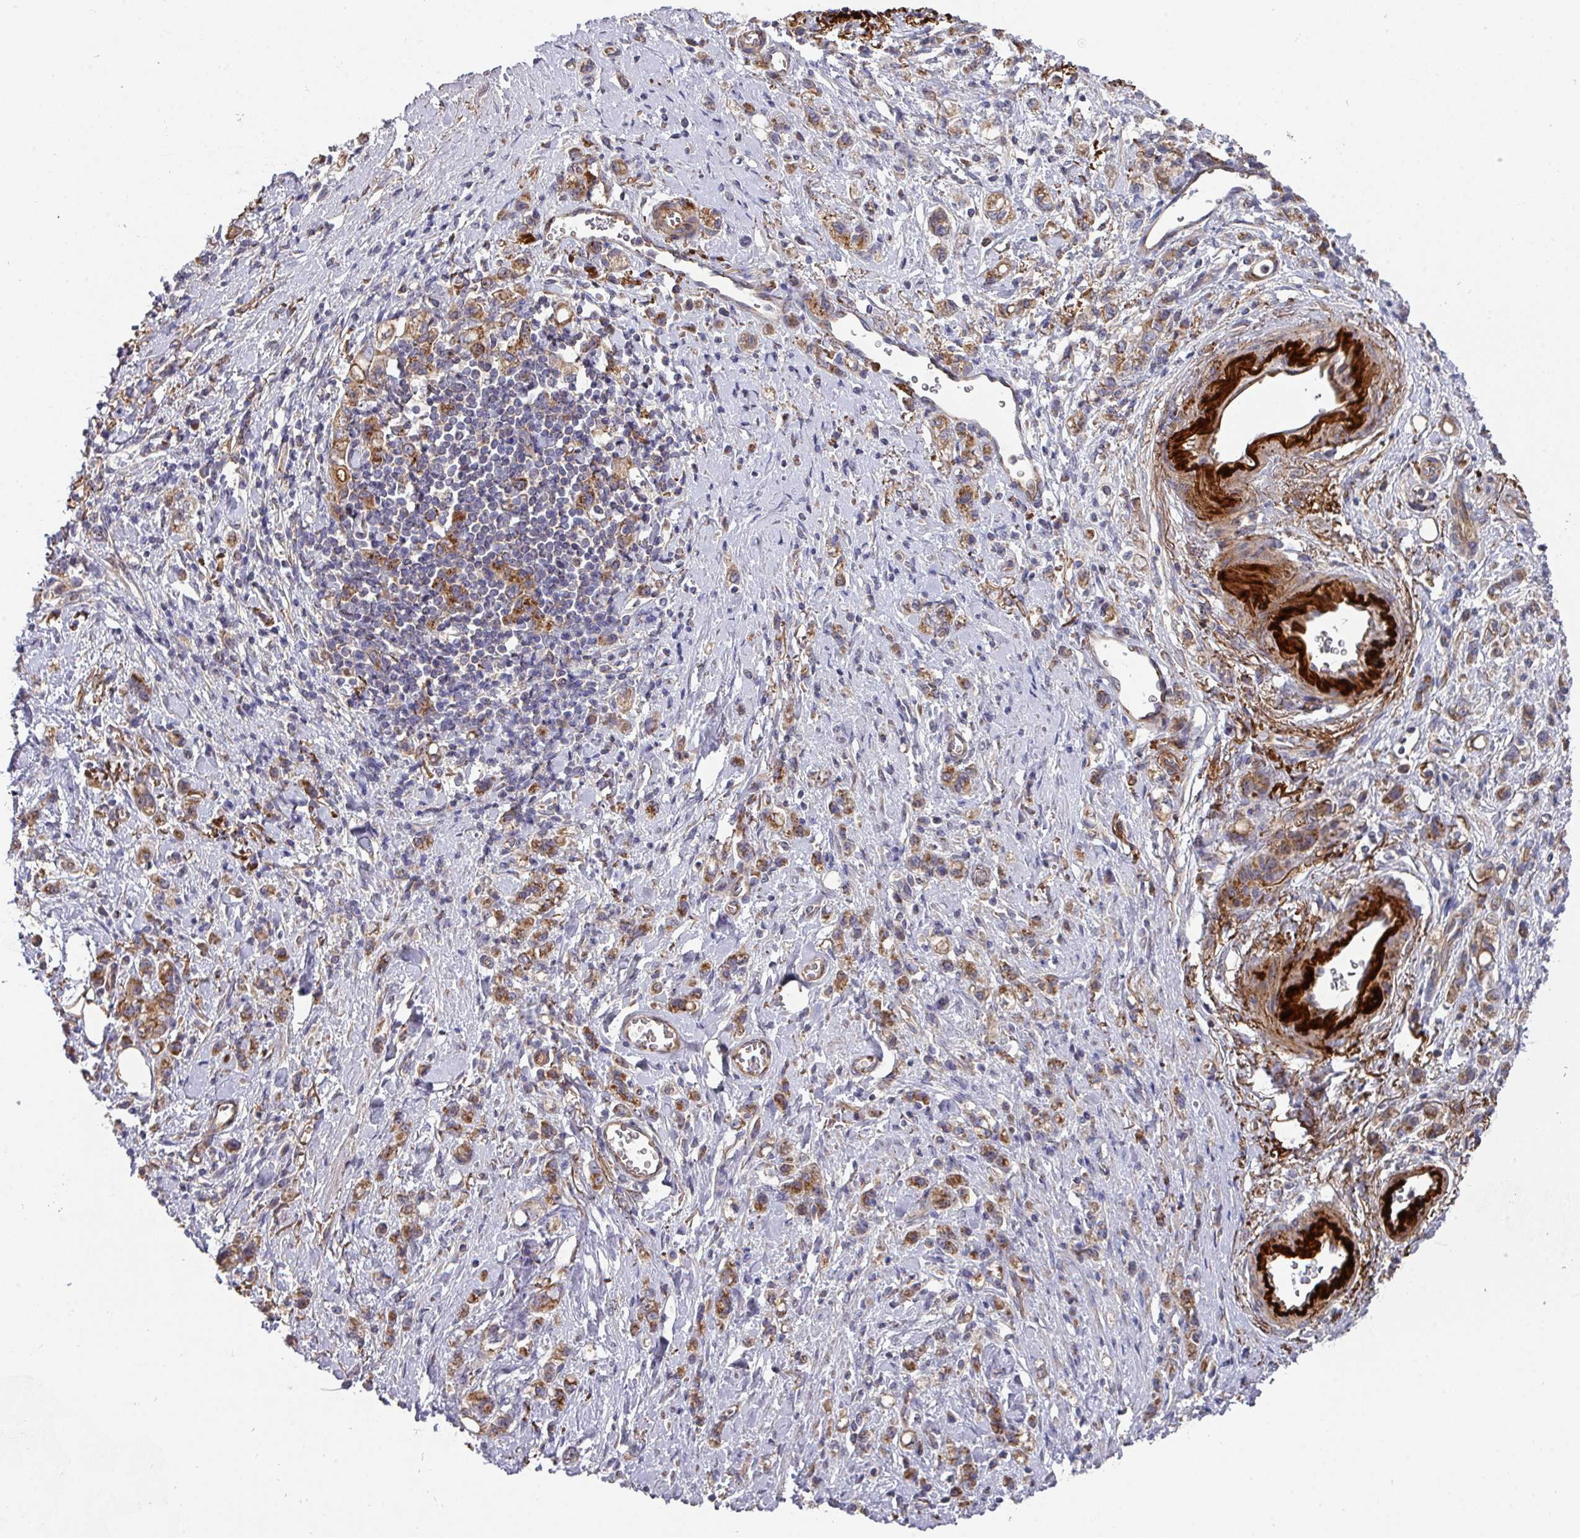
{"staining": {"intensity": "moderate", "quantity": ">75%", "location": "cytoplasmic/membranous"}, "tissue": "stomach cancer", "cell_type": "Tumor cells", "image_type": "cancer", "snomed": [{"axis": "morphology", "description": "Adenocarcinoma, NOS"}, {"axis": "topography", "description": "Stomach"}], "caption": "Approximately >75% of tumor cells in stomach adenocarcinoma show moderate cytoplasmic/membranous protein positivity as visualized by brown immunohistochemical staining.", "gene": "DCAF12L2", "patient": {"sex": "male", "age": 77}}